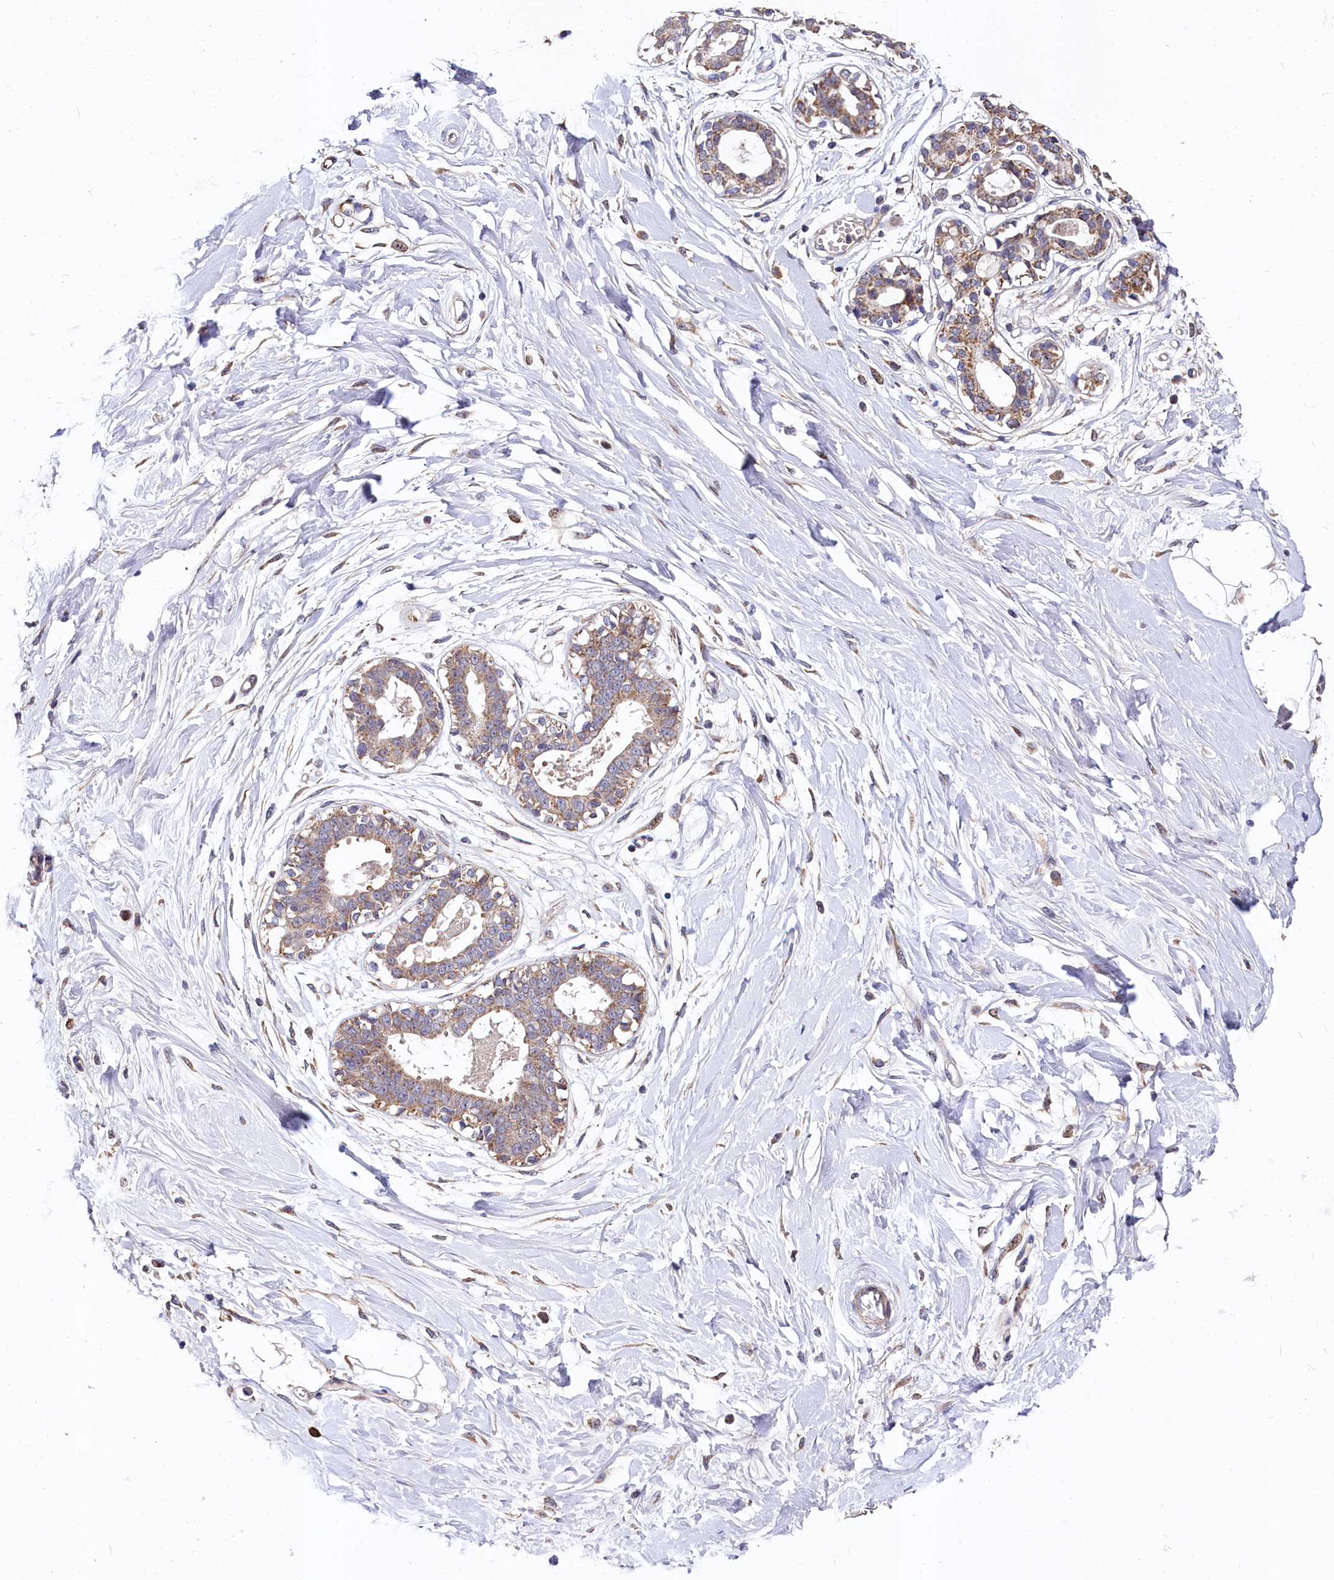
{"staining": {"intensity": "negative", "quantity": "none", "location": "none"}, "tissue": "breast", "cell_type": "Adipocytes", "image_type": "normal", "snomed": [{"axis": "morphology", "description": "Normal tissue, NOS"}, {"axis": "topography", "description": "Breast"}], "caption": "Immunohistochemistry (IHC) photomicrograph of unremarkable breast stained for a protein (brown), which displays no expression in adipocytes. (DAB (3,3'-diaminobenzidine) immunohistochemistry (IHC) visualized using brightfield microscopy, high magnification).", "gene": "SPRYD3", "patient": {"sex": "female", "age": 45}}